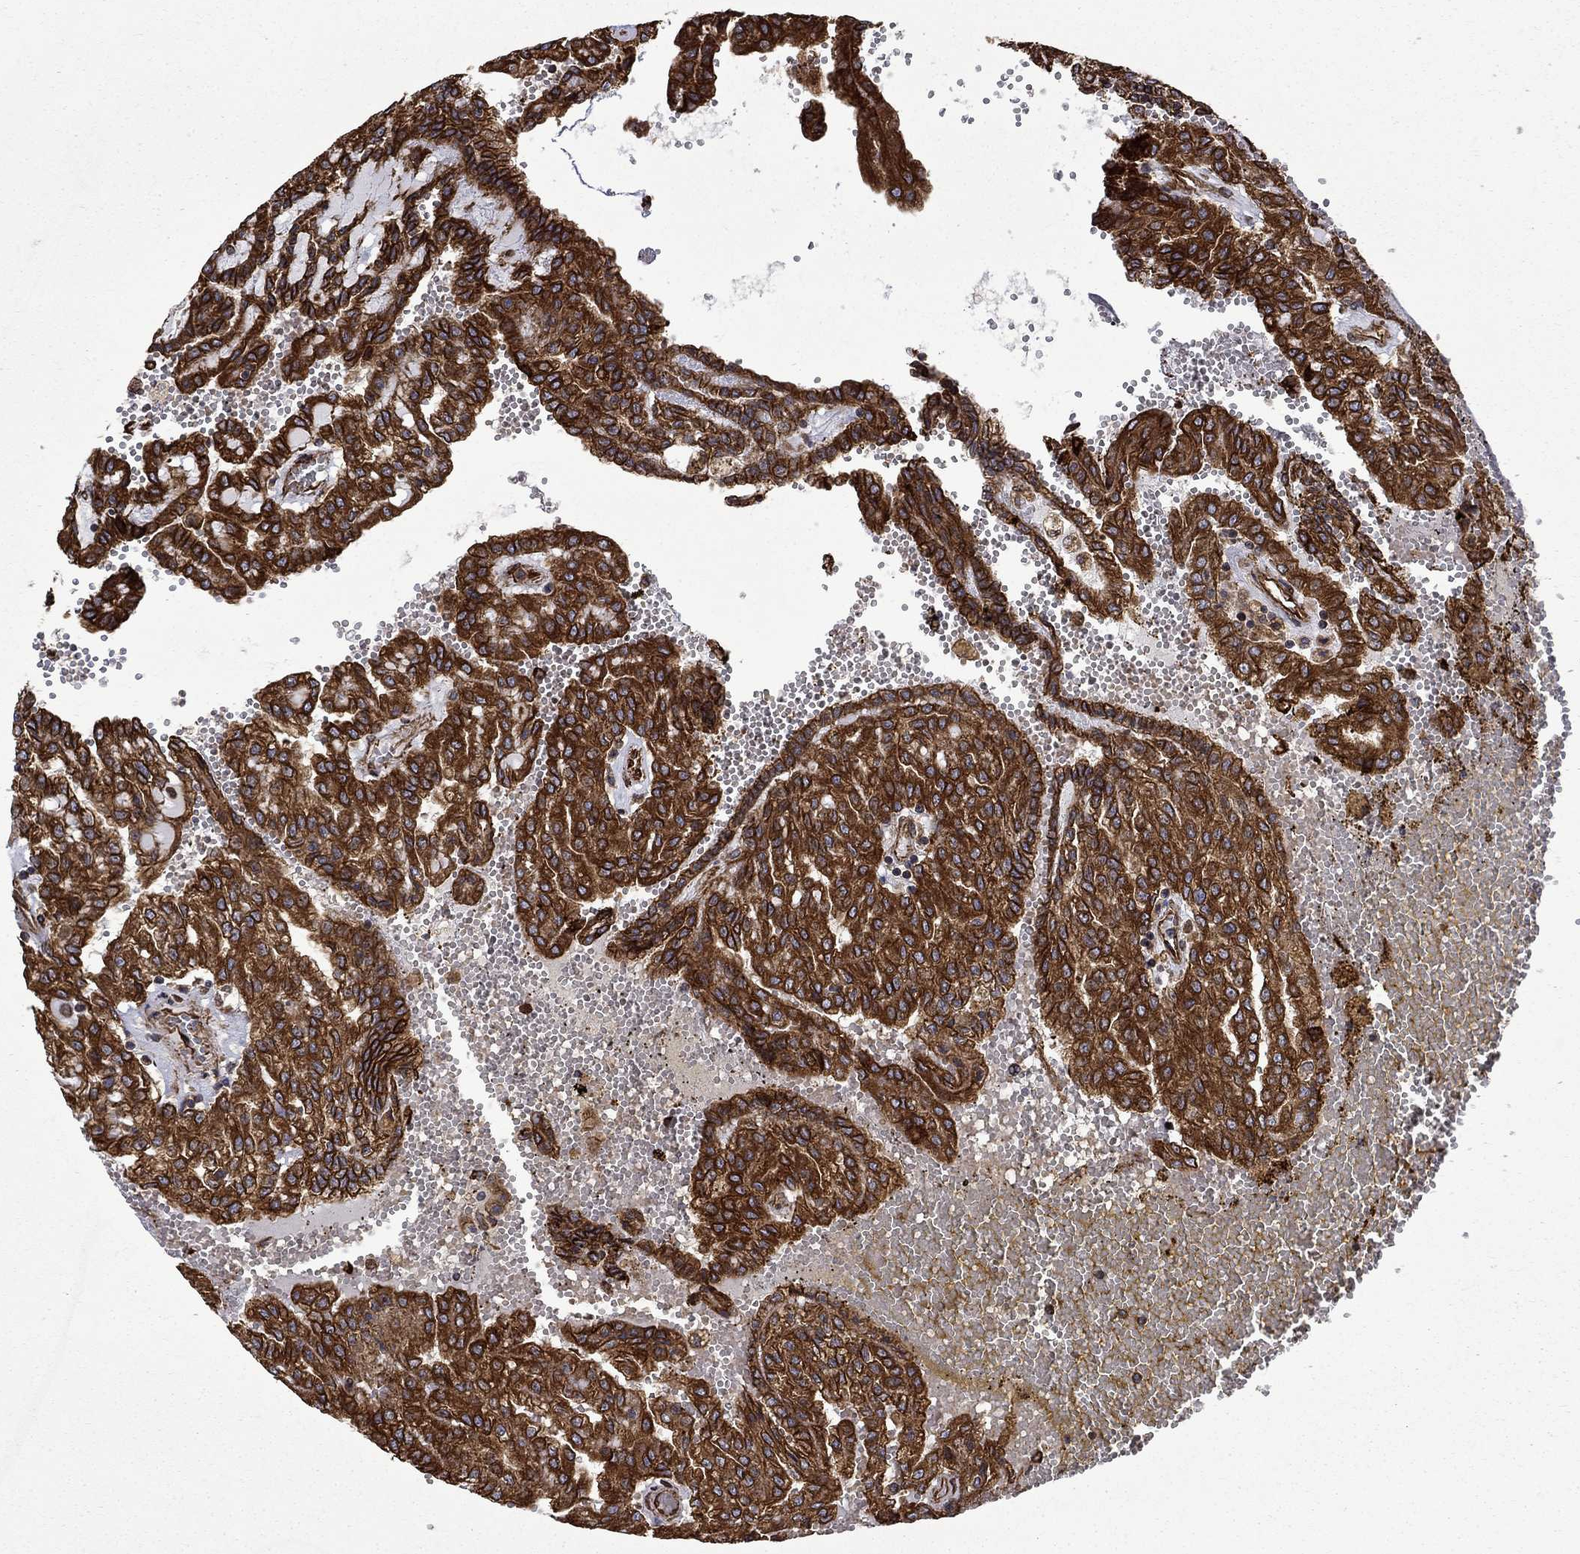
{"staining": {"intensity": "strong", "quantity": ">75%", "location": "cytoplasmic/membranous"}, "tissue": "renal cancer", "cell_type": "Tumor cells", "image_type": "cancer", "snomed": [{"axis": "morphology", "description": "Adenocarcinoma, NOS"}, {"axis": "topography", "description": "Kidney"}], "caption": "Tumor cells demonstrate strong cytoplasmic/membranous positivity in approximately >75% of cells in renal adenocarcinoma.", "gene": "CUTC", "patient": {"sex": "male", "age": 63}}